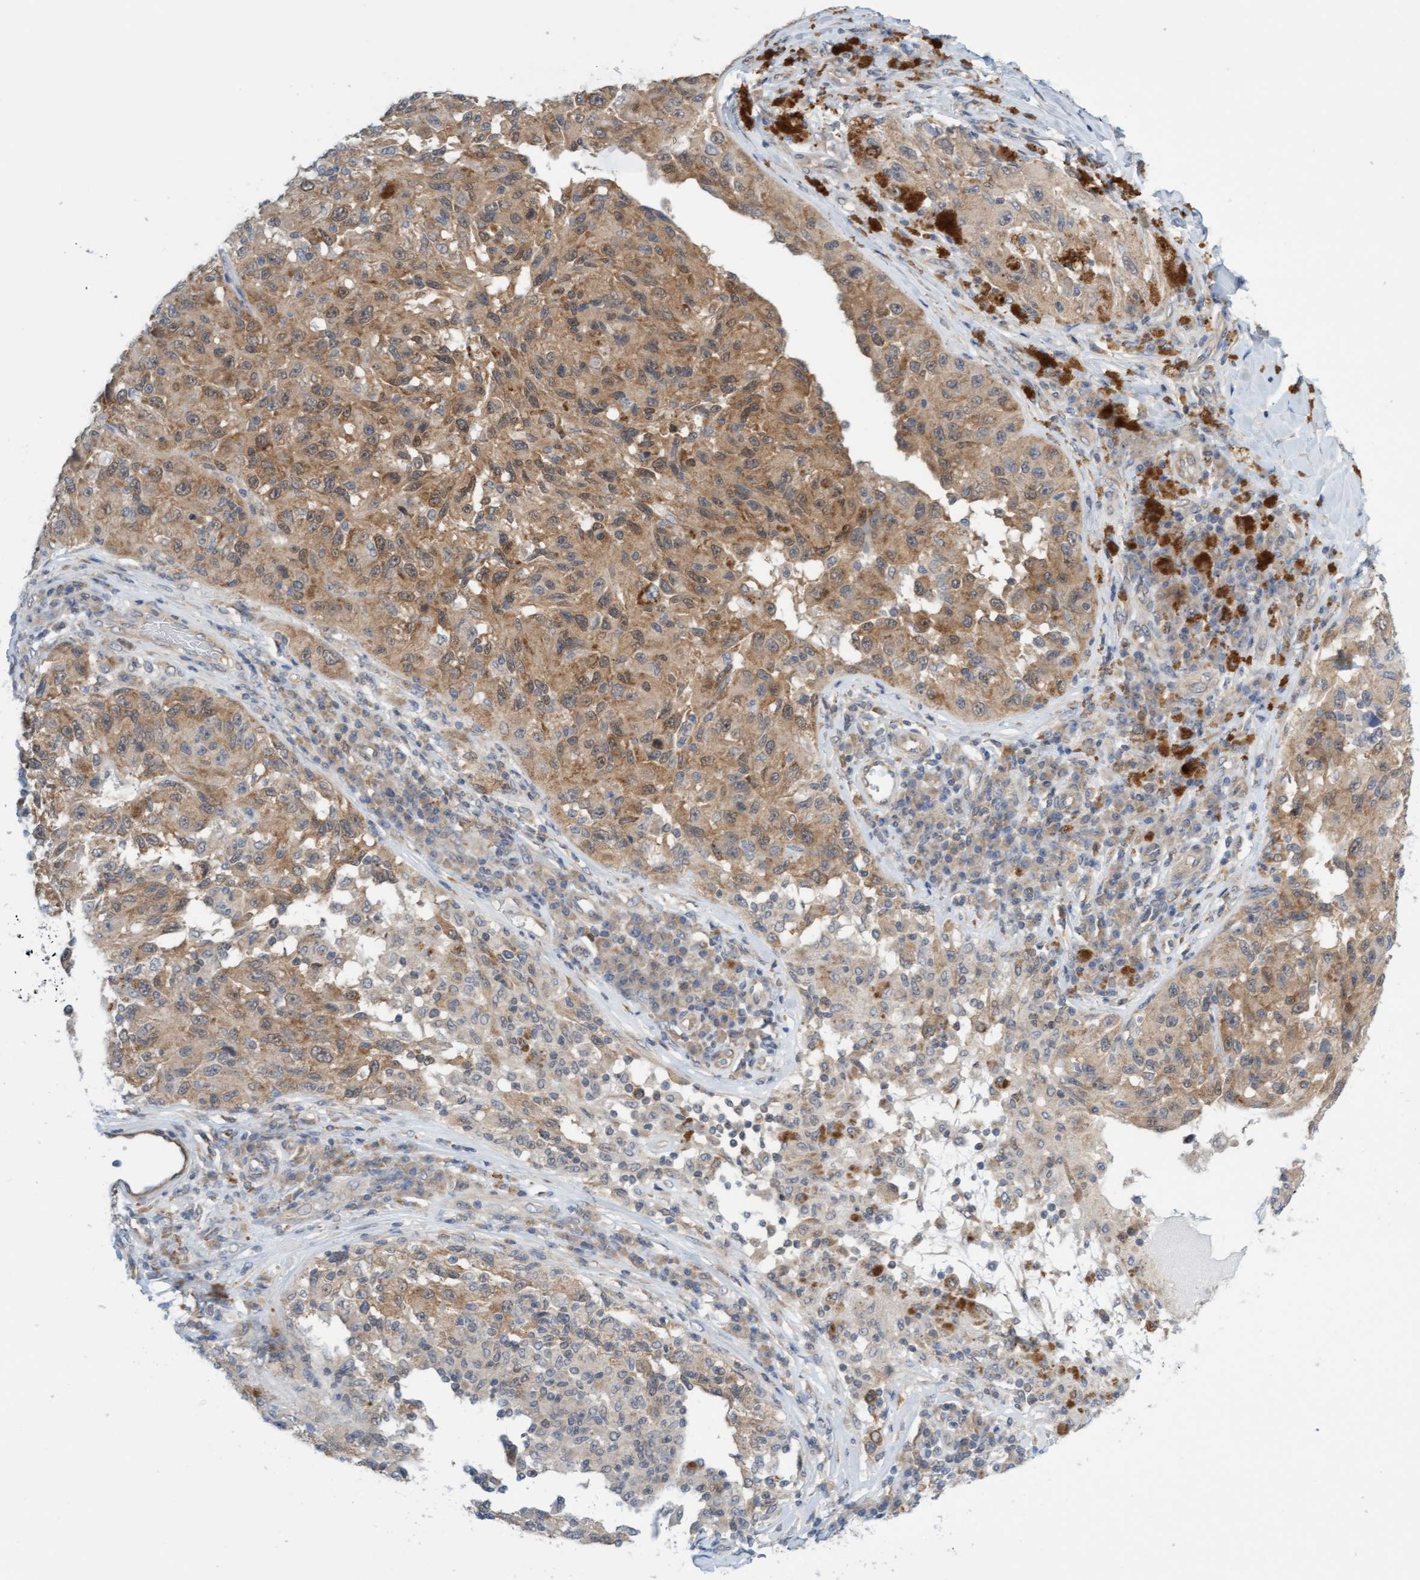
{"staining": {"intensity": "moderate", "quantity": ">75%", "location": "cytoplasmic/membranous"}, "tissue": "melanoma", "cell_type": "Tumor cells", "image_type": "cancer", "snomed": [{"axis": "morphology", "description": "Malignant melanoma, NOS"}, {"axis": "topography", "description": "Skin"}], "caption": "Immunohistochemistry histopathology image of human melanoma stained for a protein (brown), which exhibits medium levels of moderate cytoplasmic/membranous positivity in approximately >75% of tumor cells.", "gene": "AMZ2", "patient": {"sex": "female", "age": 73}}